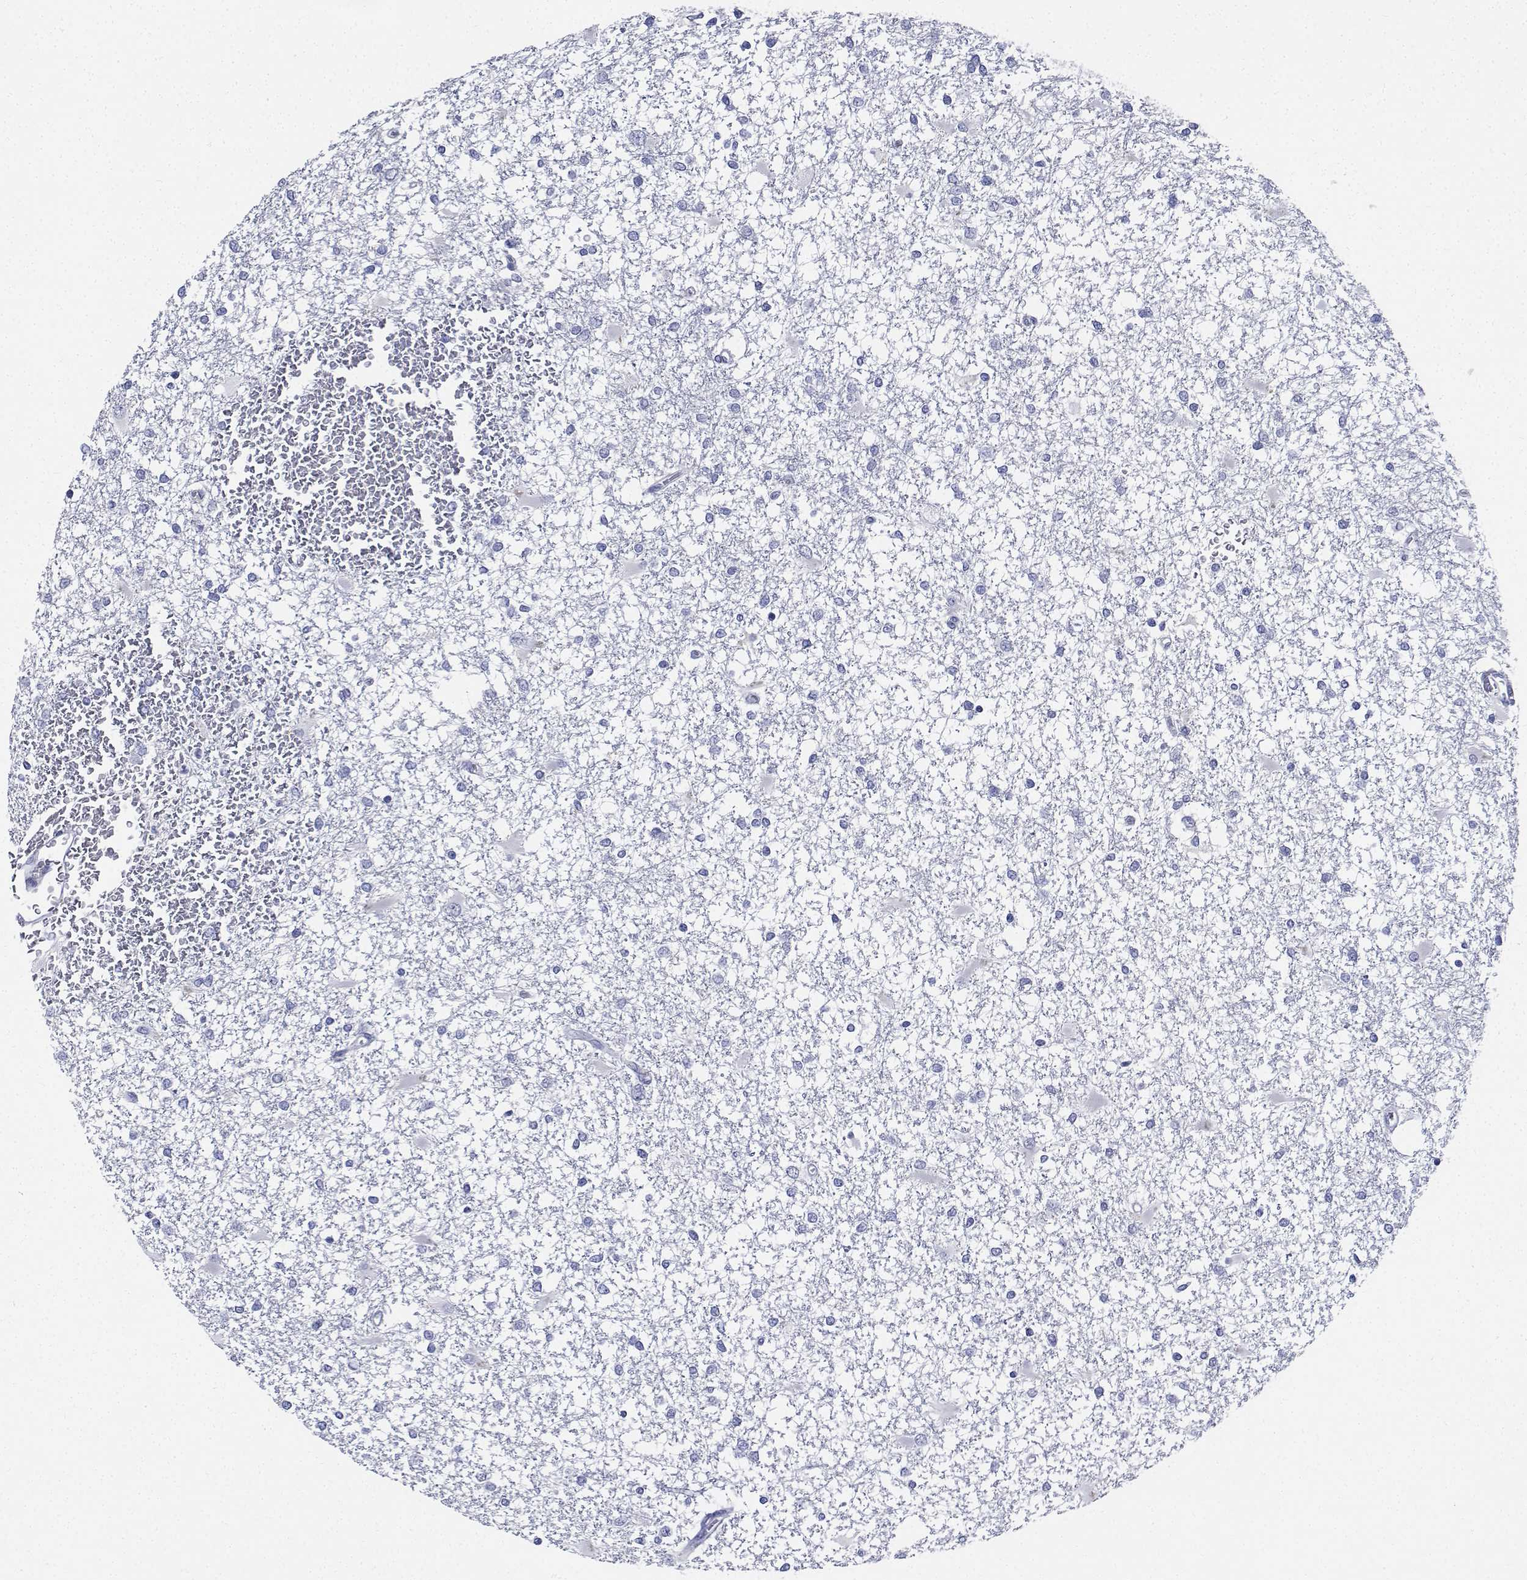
{"staining": {"intensity": "negative", "quantity": "none", "location": "none"}, "tissue": "glioma", "cell_type": "Tumor cells", "image_type": "cancer", "snomed": [{"axis": "morphology", "description": "Glioma, malignant, High grade"}, {"axis": "topography", "description": "Cerebral cortex"}], "caption": "IHC micrograph of glioma stained for a protein (brown), which shows no positivity in tumor cells.", "gene": "PLXNA4", "patient": {"sex": "male", "age": 79}}